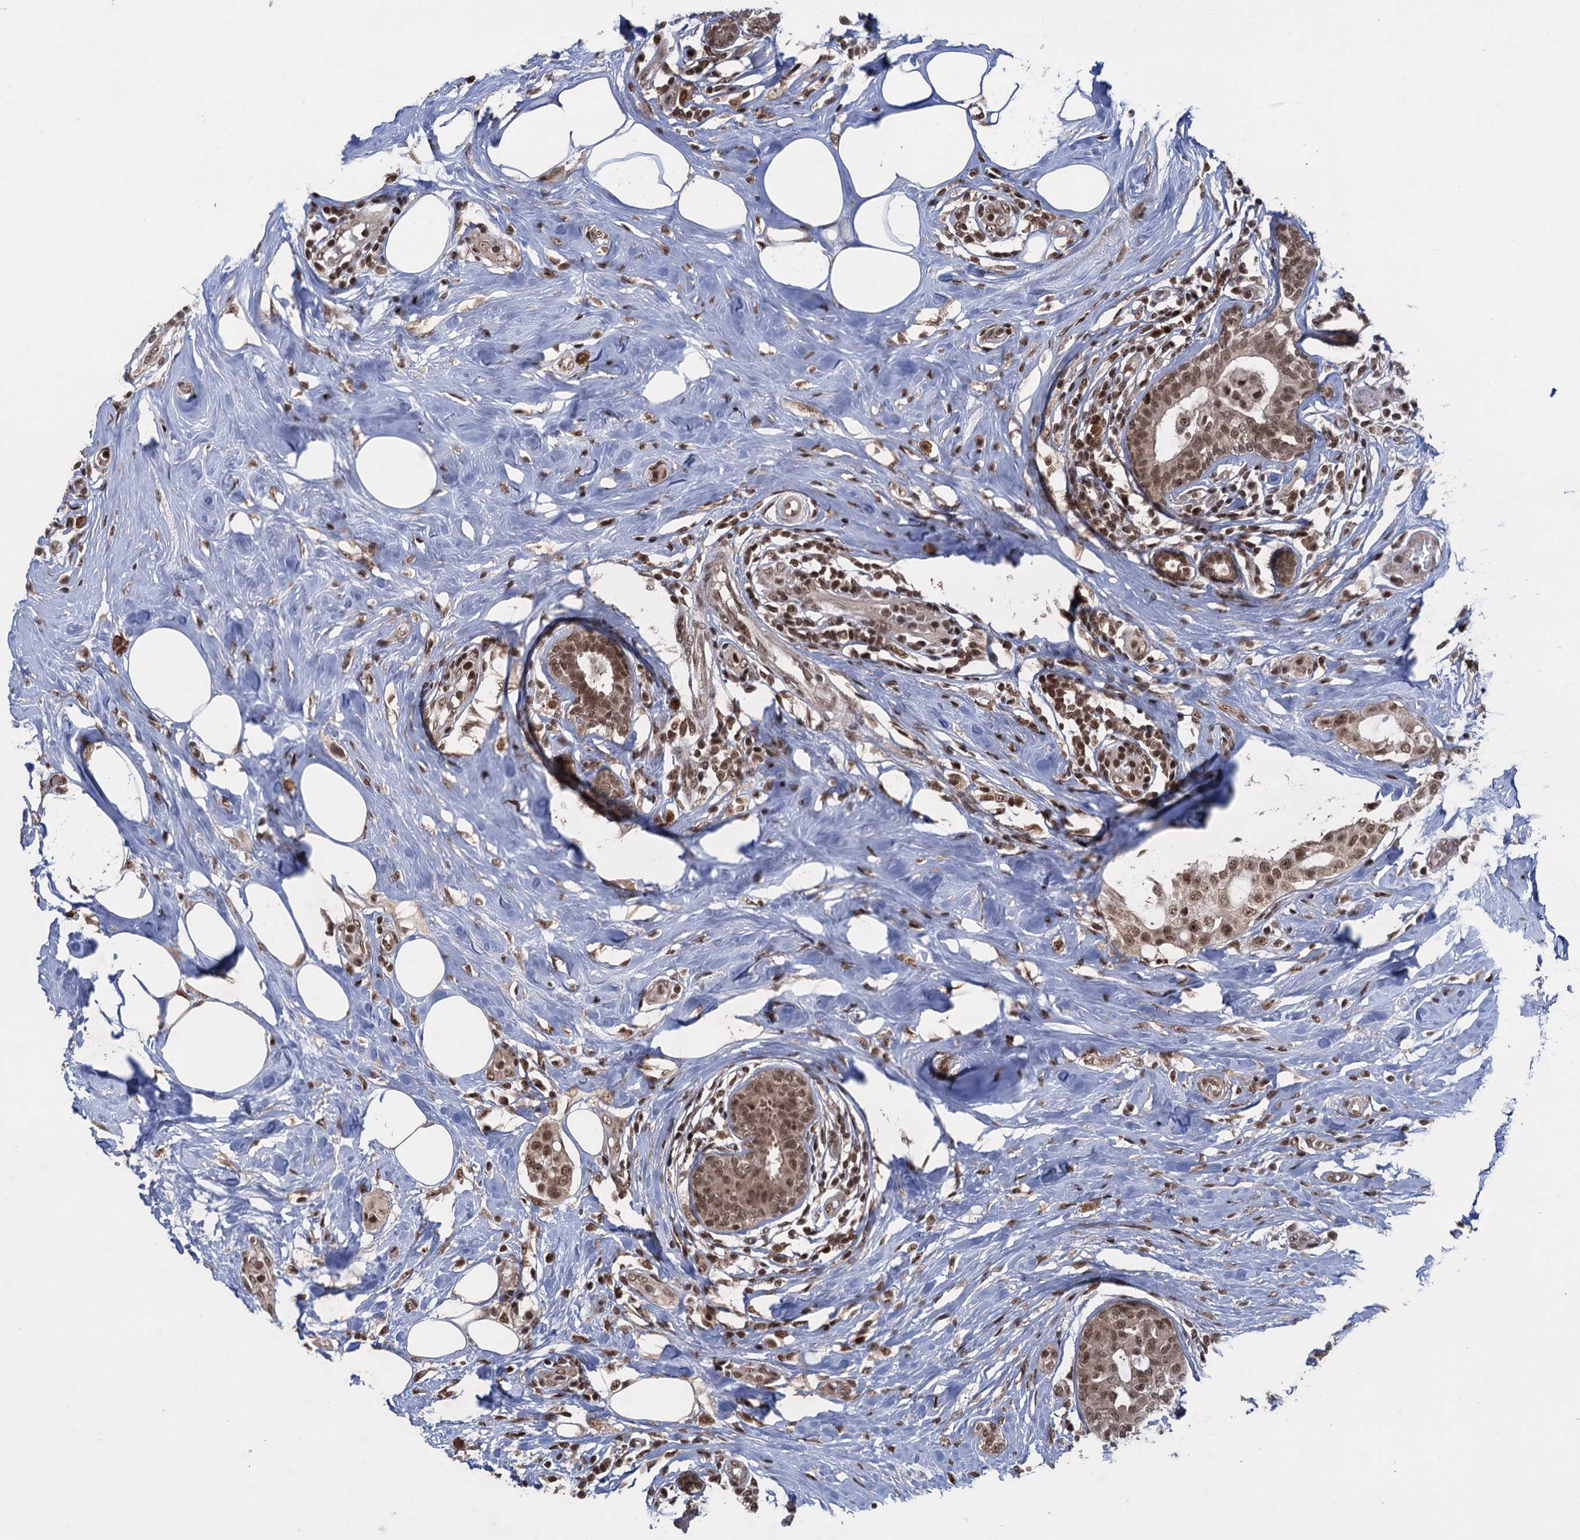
{"staining": {"intensity": "moderate", "quantity": ">75%", "location": "nuclear"}, "tissue": "breast cancer", "cell_type": "Tumor cells", "image_type": "cancer", "snomed": [{"axis": "morphology", "description": "Lobular carcinoma"}, {"axis": "topography", "description": "Breast"}], "caption": "Breast lobular carcinoma was stained to show a protein in brown. There is medium levels of moderate nuclear positivity in approximately >75% of tumor cells.", "gene": "ZNF169", "patient": {"sex": "female", "age": 51}}